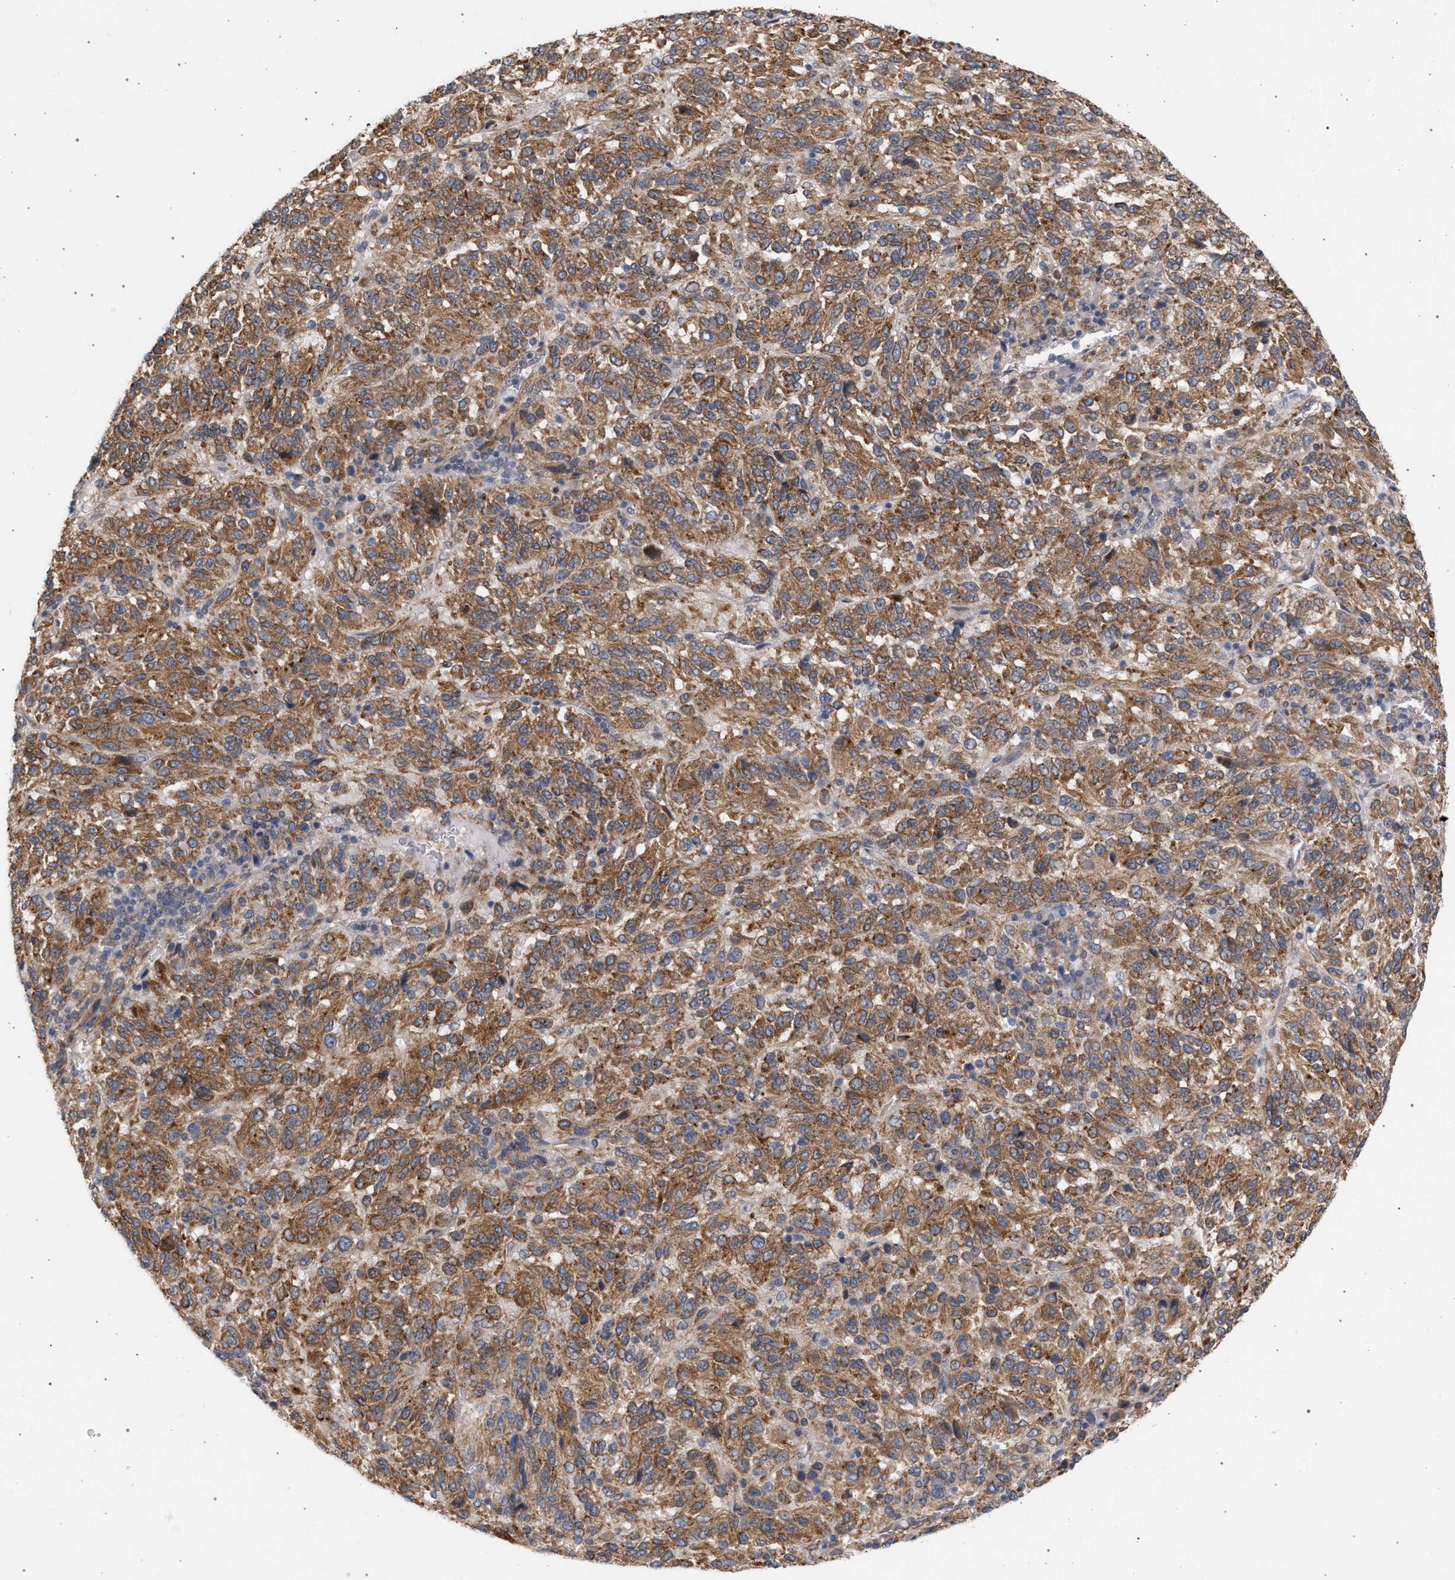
{"staining": {"intensity": "moderate", "quantity": ">75%", "location": "cytoplasmic/membranous"}, "tissue": "melanoma", "cell_type": "Tumor cells", "image_type": "cancer", "snomed": [{"axis": "morphology", "description": "Malignant melanoma, Metastatic site"}, {"axis": "topography", "description": "Lung"}], "caption": "An image of malignant melanoma (metastatic site) stained for a protein exhibits moderate cytoplasmic/membranous brown staining in tumor cells.", "gene": "ARPC5L", "patient": {"sex": "male", "age": 64}}